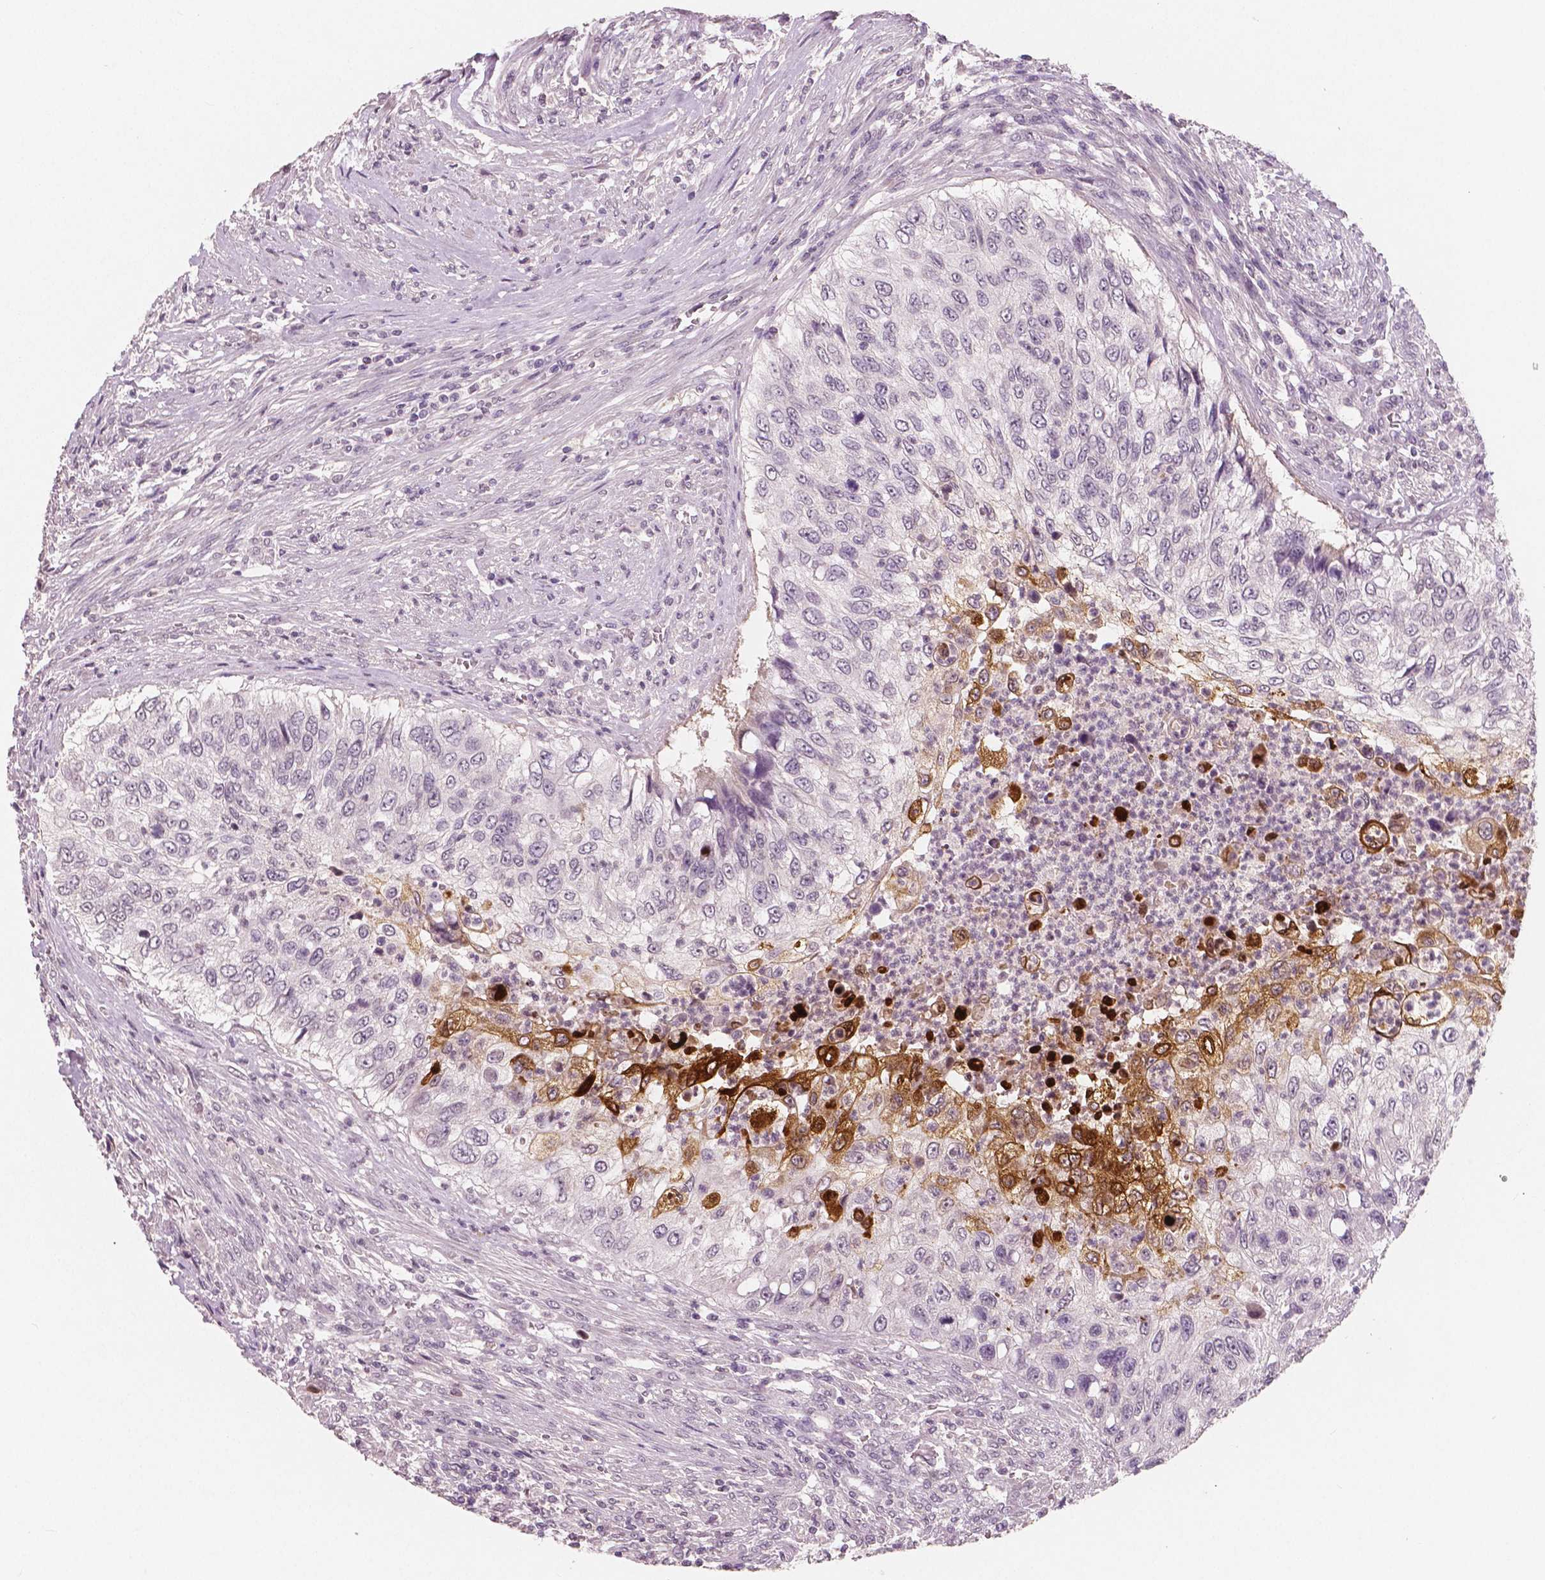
{"staining": {"intensity": "moderate", "quantity": "<25%", "location": "cytoplasmic/membranous,nuclear"}, "tissue": "urothelial cancer", "cell_type": "Tumor cells", "image_type": "cancer", "snomed": [{"axis": "morphology", "description": "Urothelial carcinoma, High grade"}, {"axis": "topography", "description": "Urinary bladder"}], "caption": "Brown immunohistochemical staining in human urothelial cancer reveals moderate cytoplasmic/membranous and nuclear expression in about <25% of tumor cells.", "gene": "RNASE7", "patient": {"sex": "female", "age": 60}}